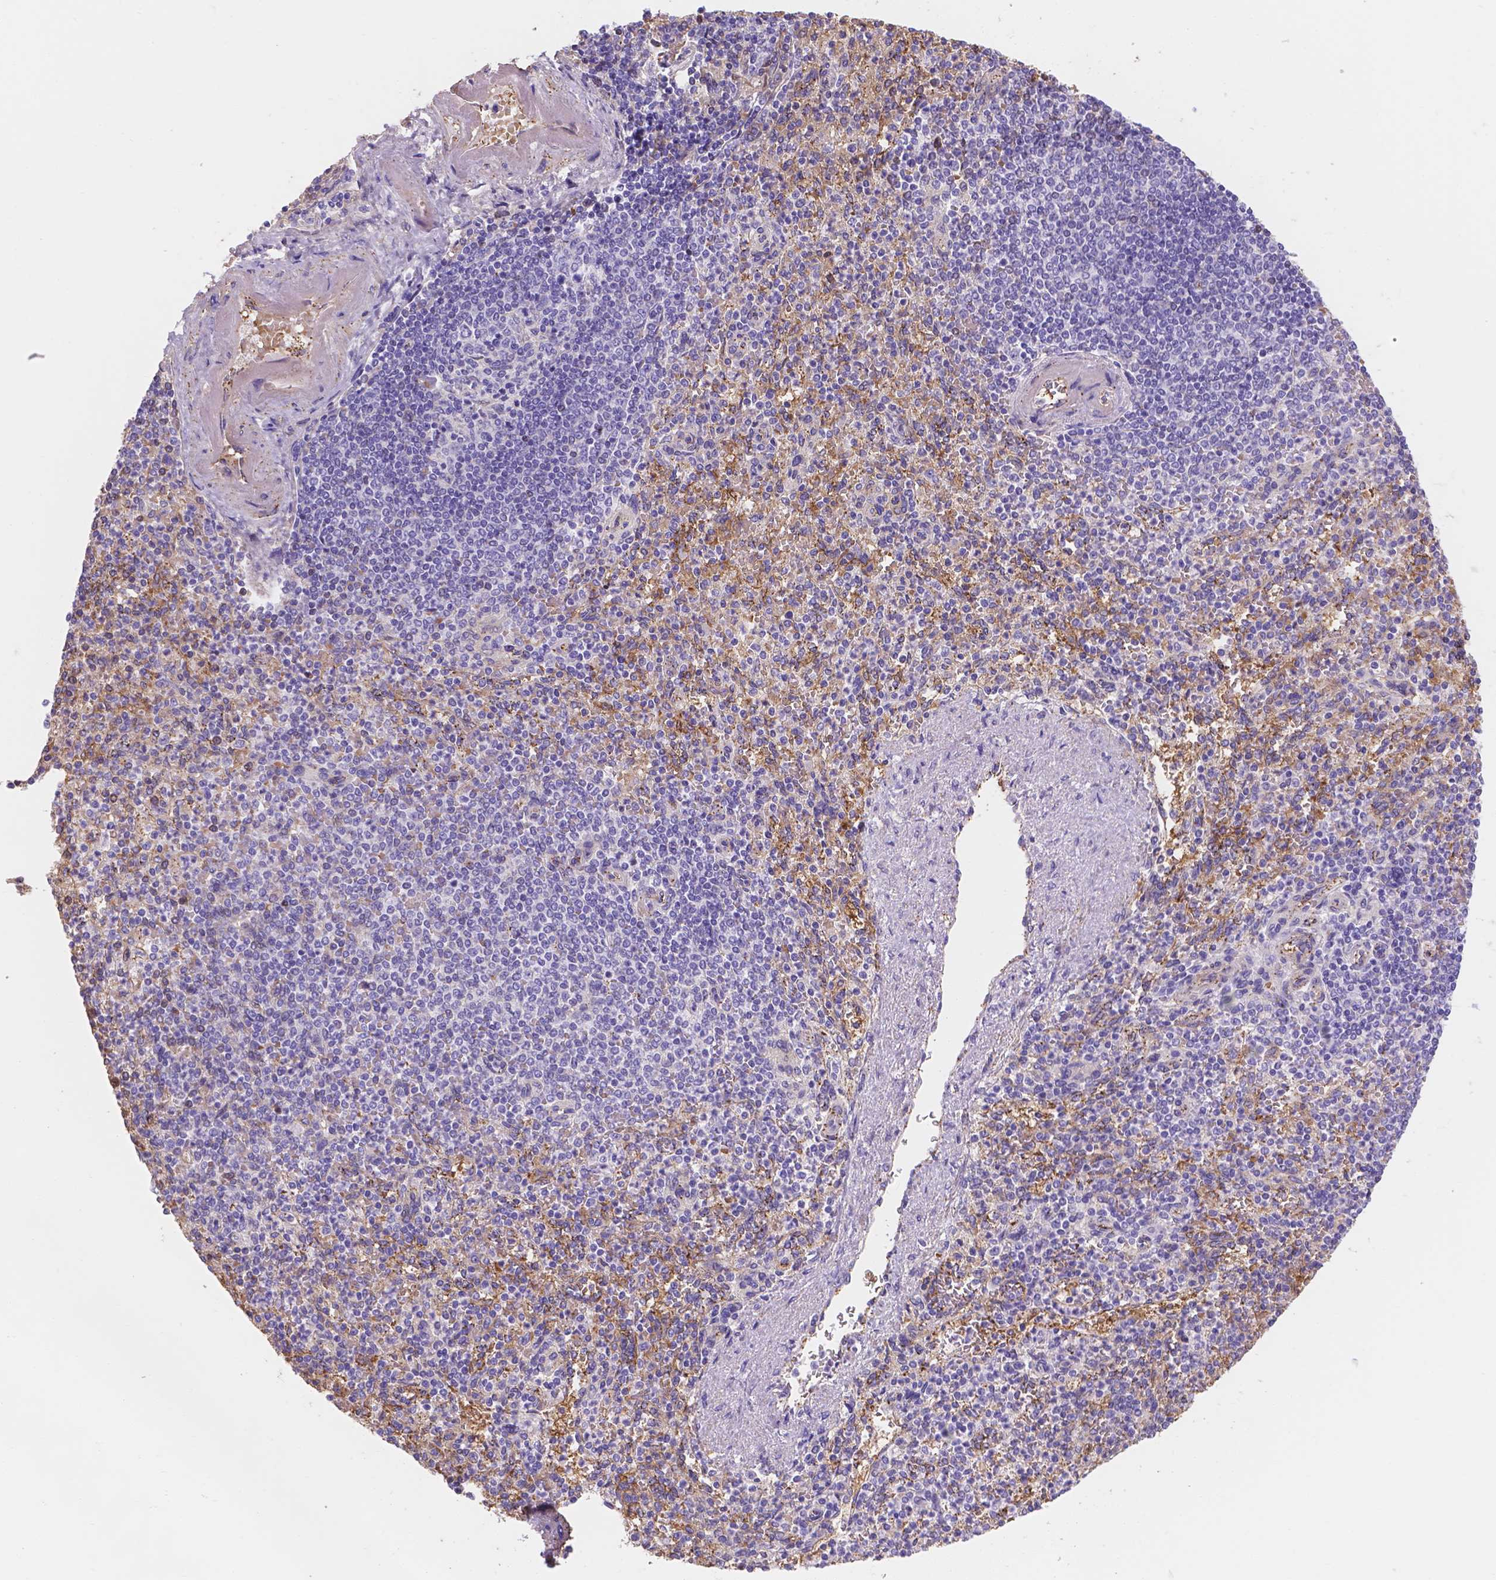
{"staining": {"intensity": "negative", "quantity": "none", "location": "none"}, "tissue": "spleen", "cell_type": "Cells in red pulp", "image_type": "normal", "snomed": [{"axis": "morphology", "description": "Normal tissue, NOS"}, {"axis": "topography", "description": "Spleen"}], "caption": "IHC of normal human spleen exhibits no expression in cells in red pulp. The staining is performed using DAB (3,3'-diaminobenzidine) brown chromogen with nuclei counter-stained in using hematoxylin.", "gene": "SLC40A1", "patient": {"sex": "female", "age": 74}}